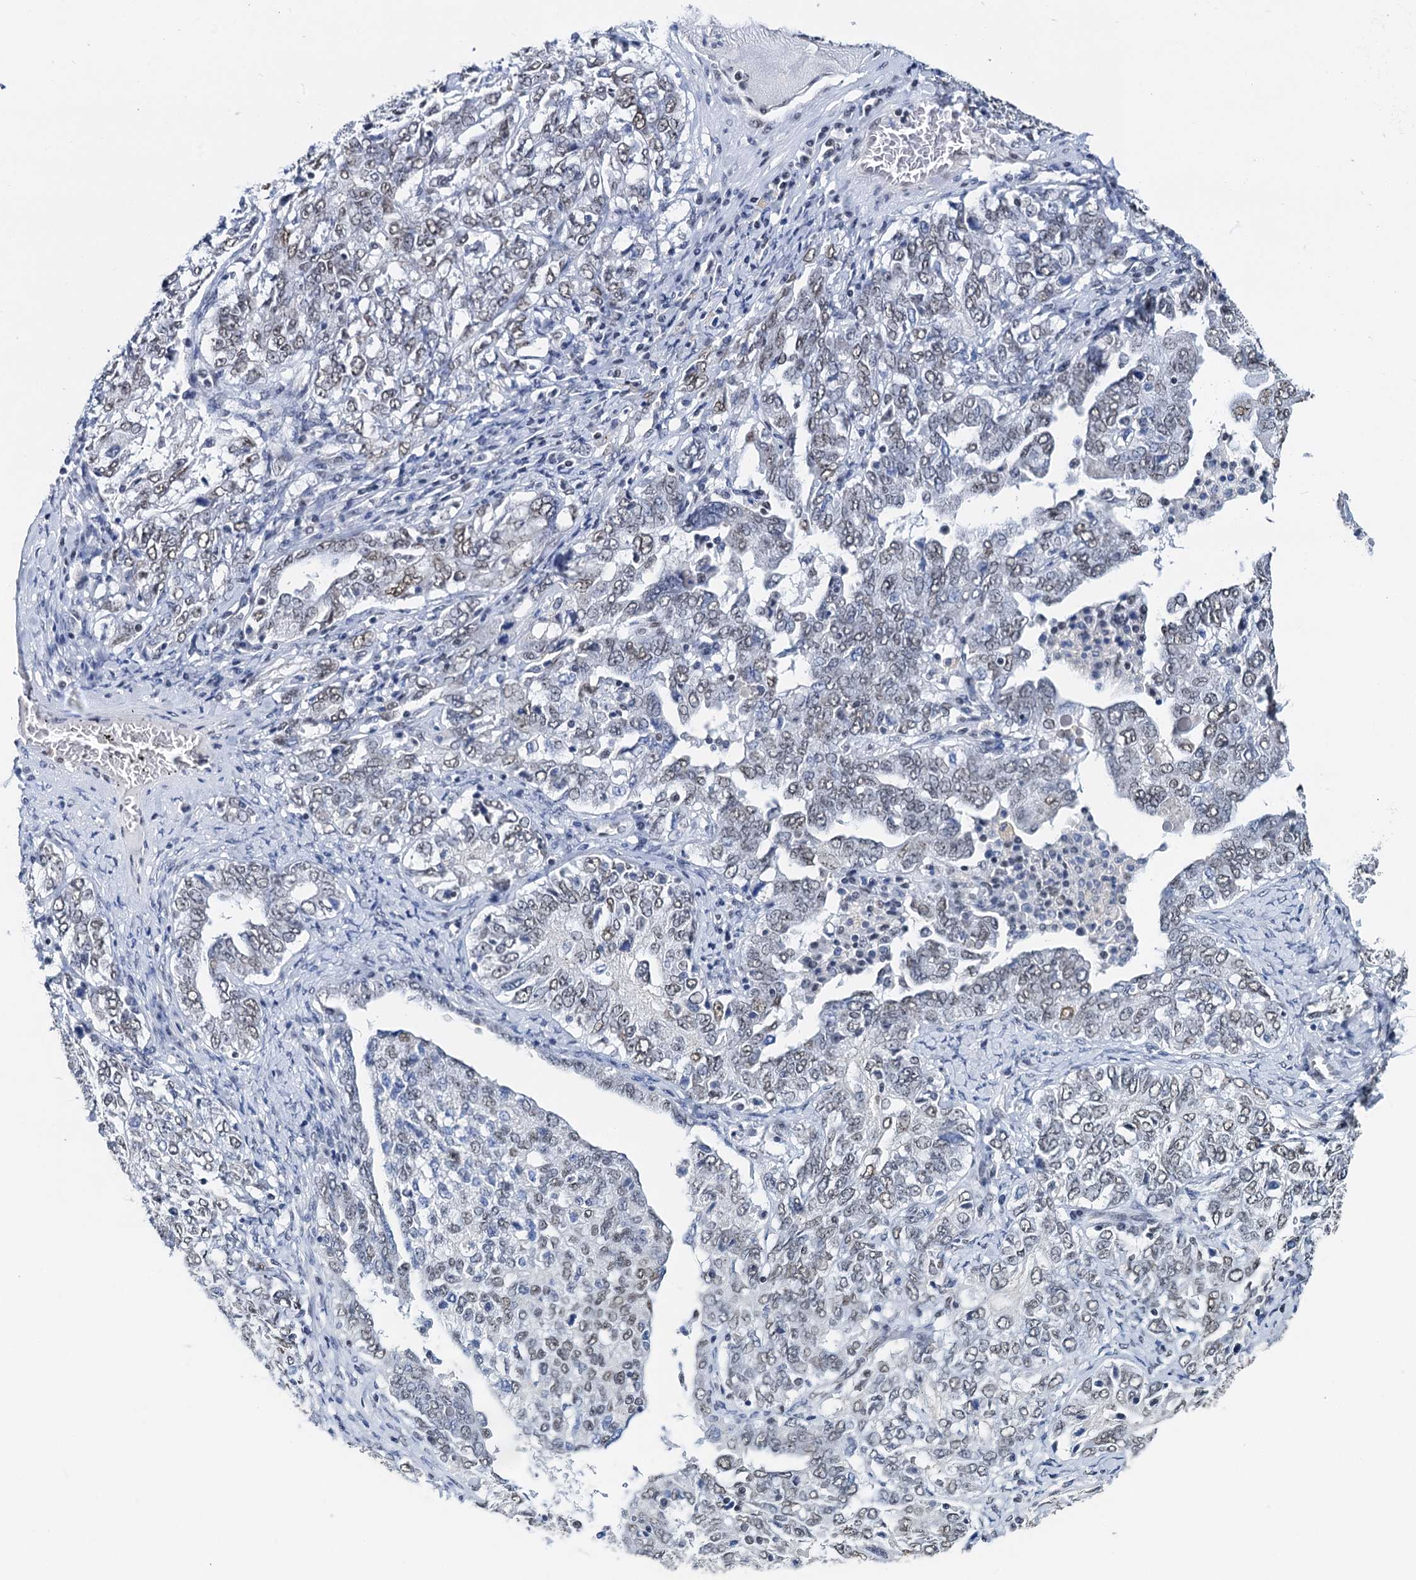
{"staining": {"intensity": "weak", "quantity": ">75%", "location": "nuclear"}, "tissue": "ovarian cancer", "cell_type": "Tumor cells", "image_type": "cancer", "snomed": [{"axis": "morphology", "description": "Carcinoma, endometroid"}, {"axis": "topography", "description": "Ovary"}], "caption": "Approximately >75% of tumor cells in human ovarian cancer (endometroid carcinoma) demonstrate weak nuclear protein positivity as visualized by brown immunohistochemical staining.", "gene": "SLTM", "patient": {"sex": "female", "age": 62}}